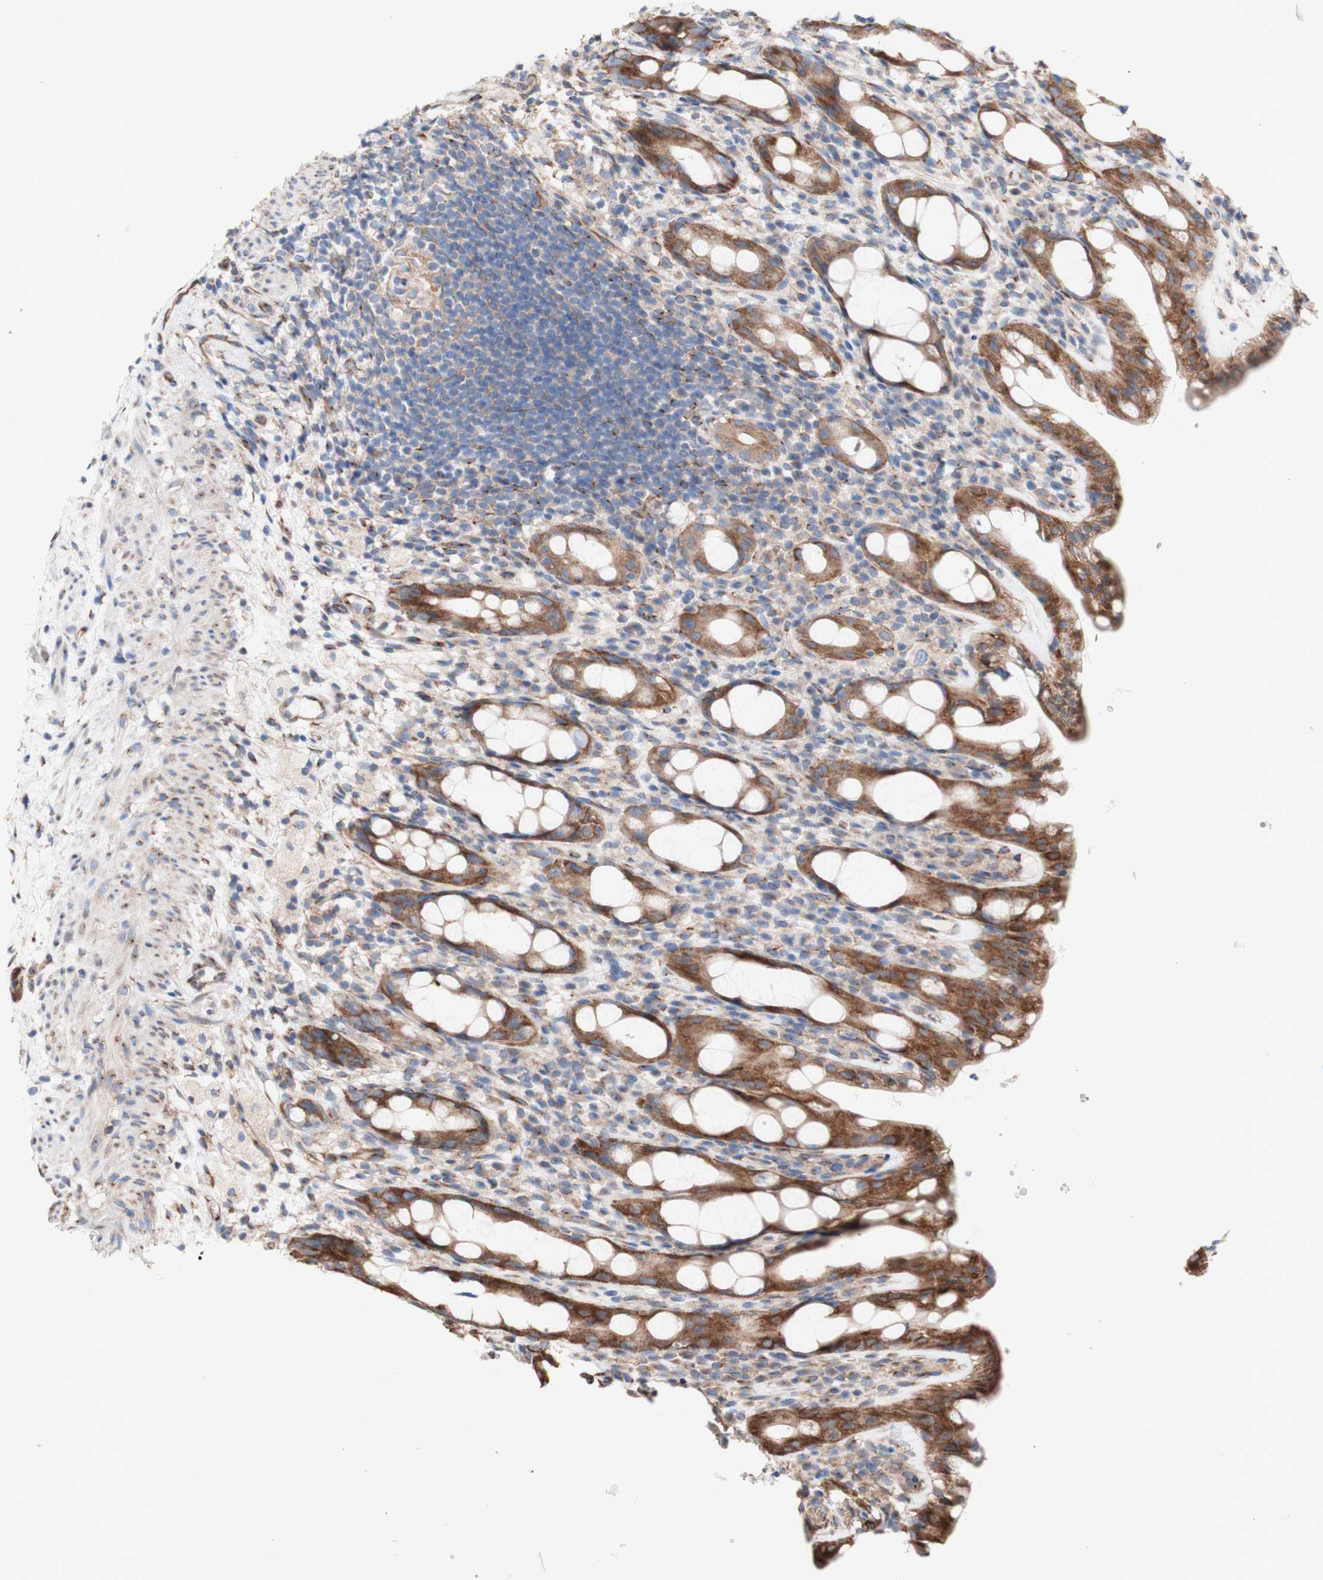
{"staining": {"intensity": "moderate", "quantity": ">75%", "location": "cytoplasmic/membranous"}, "tissue": "rectum", "cell_type": "Glandular cells", "image_type": "normal", "snomed": [{"axis": "morphology", "description": "Normal tissue, NOS"}, {"axis": "topography", "description": "Rectum"}], "caption": "Immunohistochemical staining of unremarkable rectum demonstrates medium levels of moderate cytoplasmic/membranous staining in approximately >75% of glandular cells.", "gene": "LRIG3", "patient": {"sex": "male", "age": 44}}